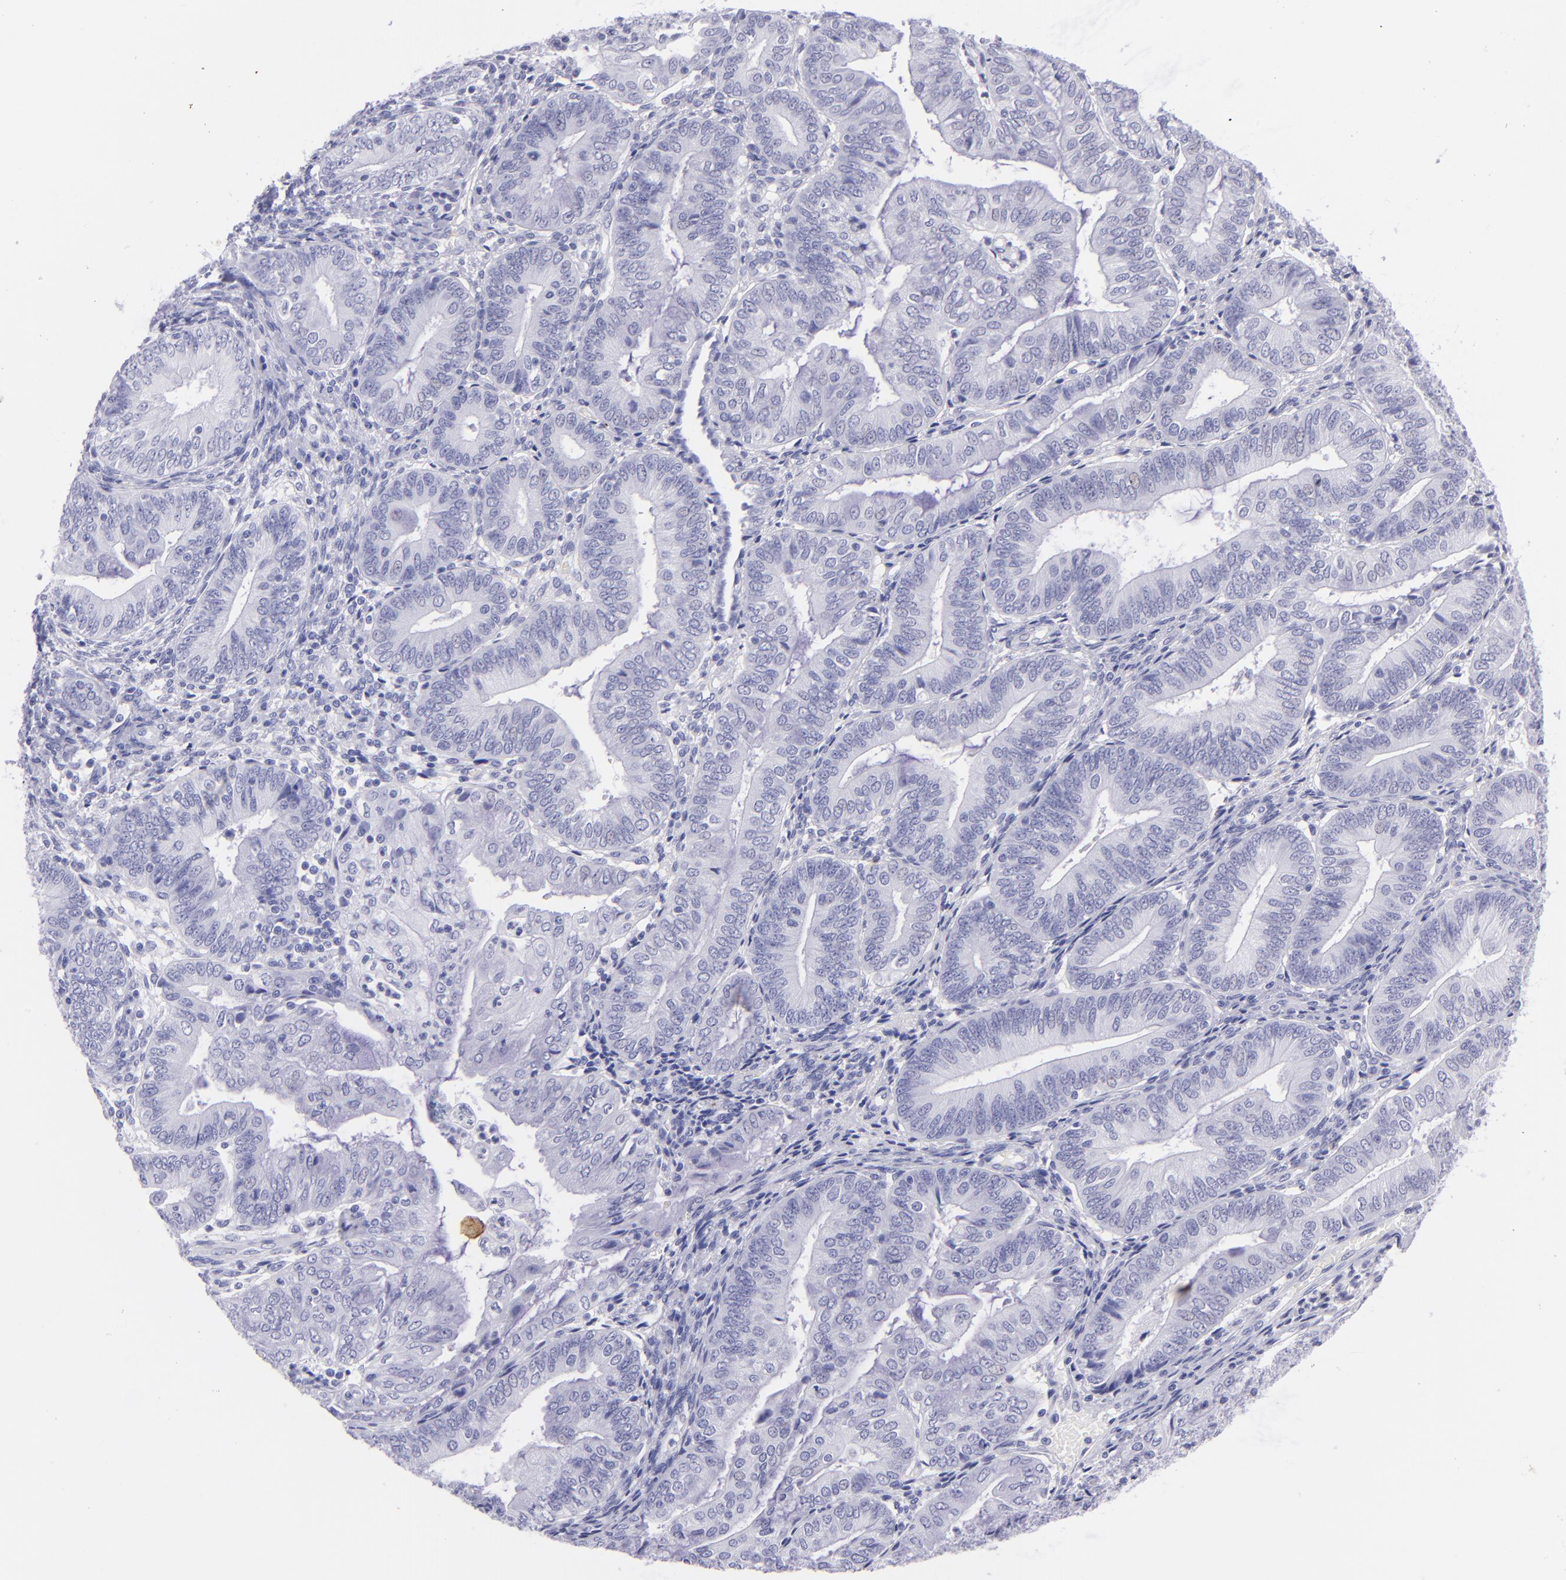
{"staining": {"intensity": "negative", "quantity": "none", "location": "none"}, "tissue": "endometrial cancer", "cell_type": "Tumor cells", "image_type": "cancer", "snomed": [{"axis": "morphology", "description": "Adenocarcinoma, NOS"}, {"axis": "topography", "description": "Endometrium"}], "caption": "A histopathology image of human endometrial adenocarcinoma is negative for staining in tumor cells.", "gene": "PIP", "patient": {"sex": "female", "age": 55}}